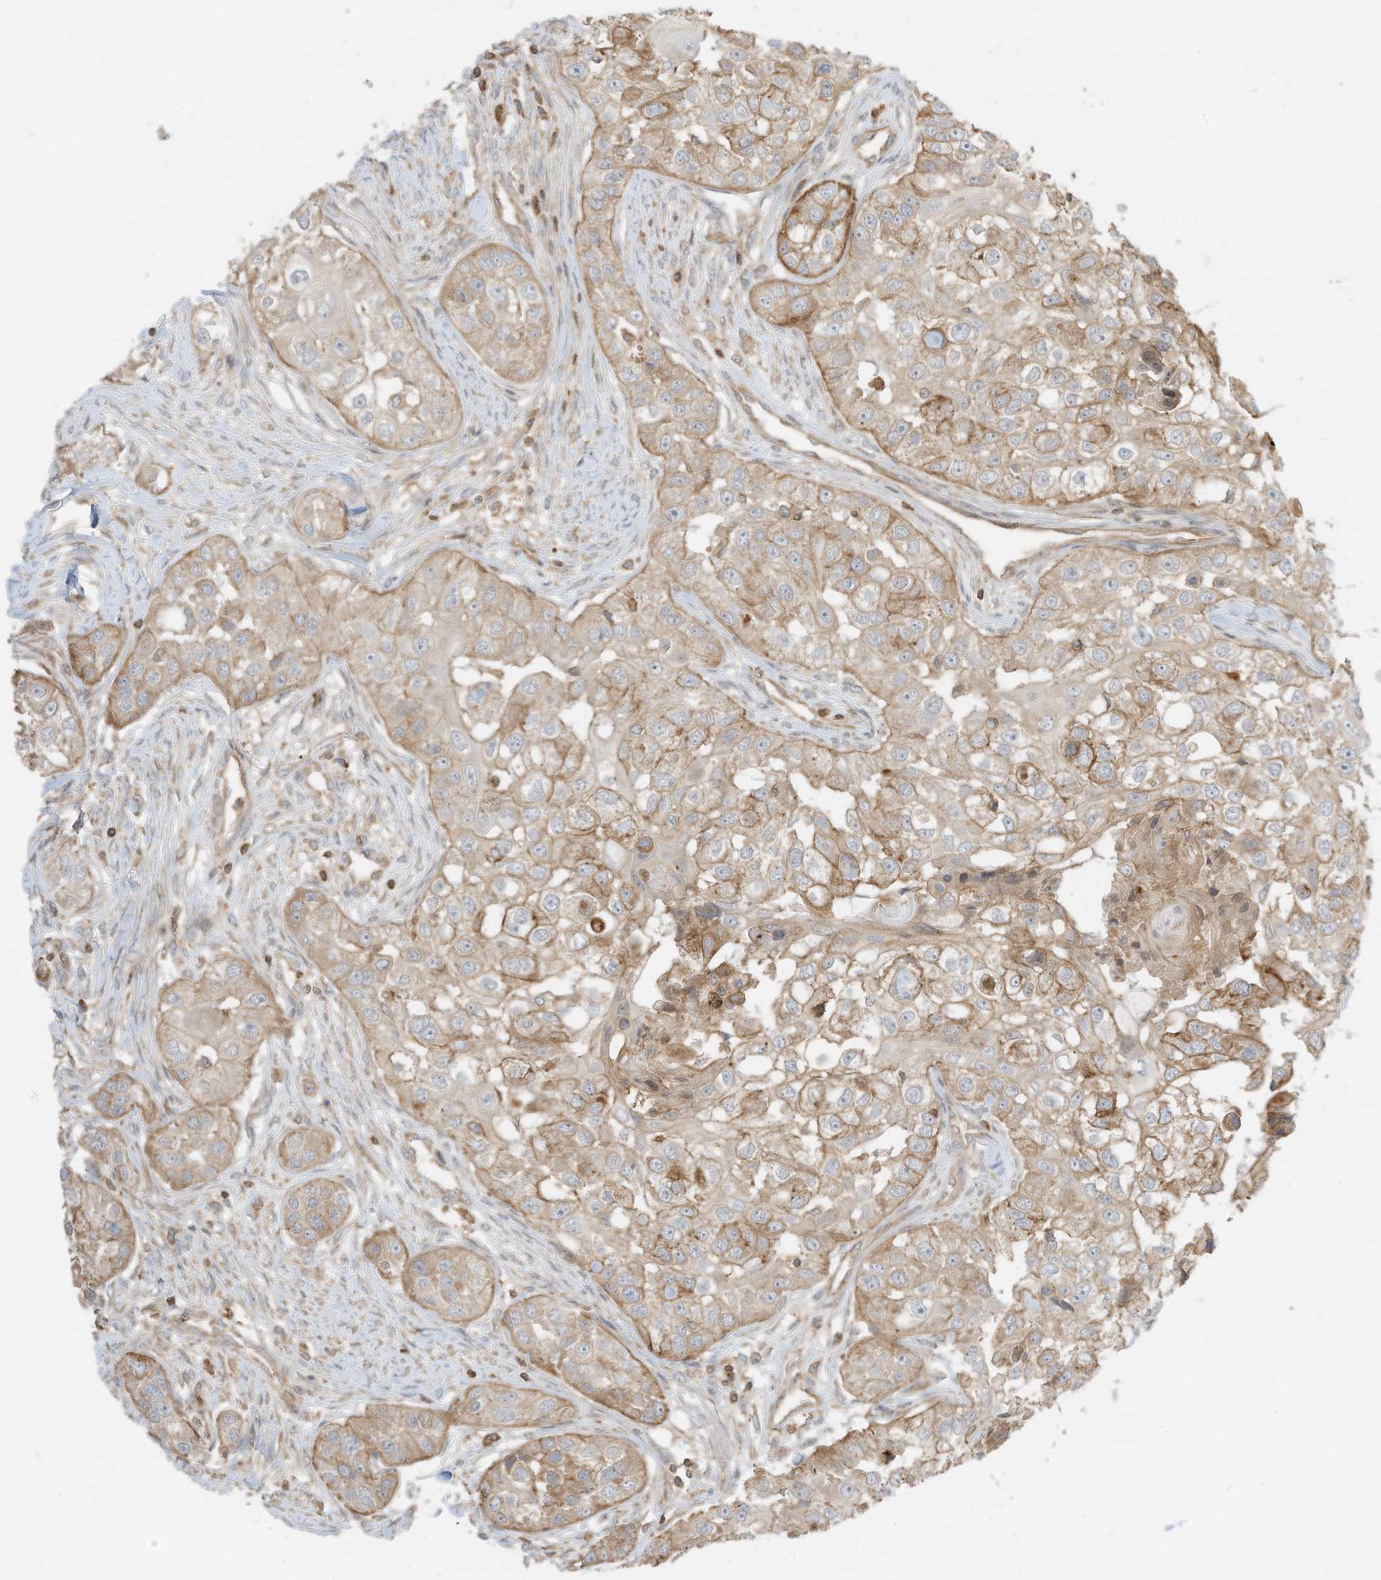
{"staining": {"intensity": "moderate", "quantity": "25%-75%", "location": "cytoplasmic/membranous"}, "tissue": "head and neck cancer", "cell_type": "Tumor cells", "image_type": "cancer", "snomed": [{"axis": "morphology", "description": "Normal tissue, NOS"}, {"axis": "morphology", "description": "Squamous cell carcinoma, NOS"}, {"axis": "topography", "description": "Skeletal muscle"}, {"axis": "topography", "description": "Head-Neck"}], "caption": "Approximately 25%-75% of tumor cells in head and neck cancer display moderate cytoplasmic/membranous protein positivity as visualized by brown immunohistochemical staining.", "gene": "SLC25A12", "patient": {"sex": "male", "age": 51}}